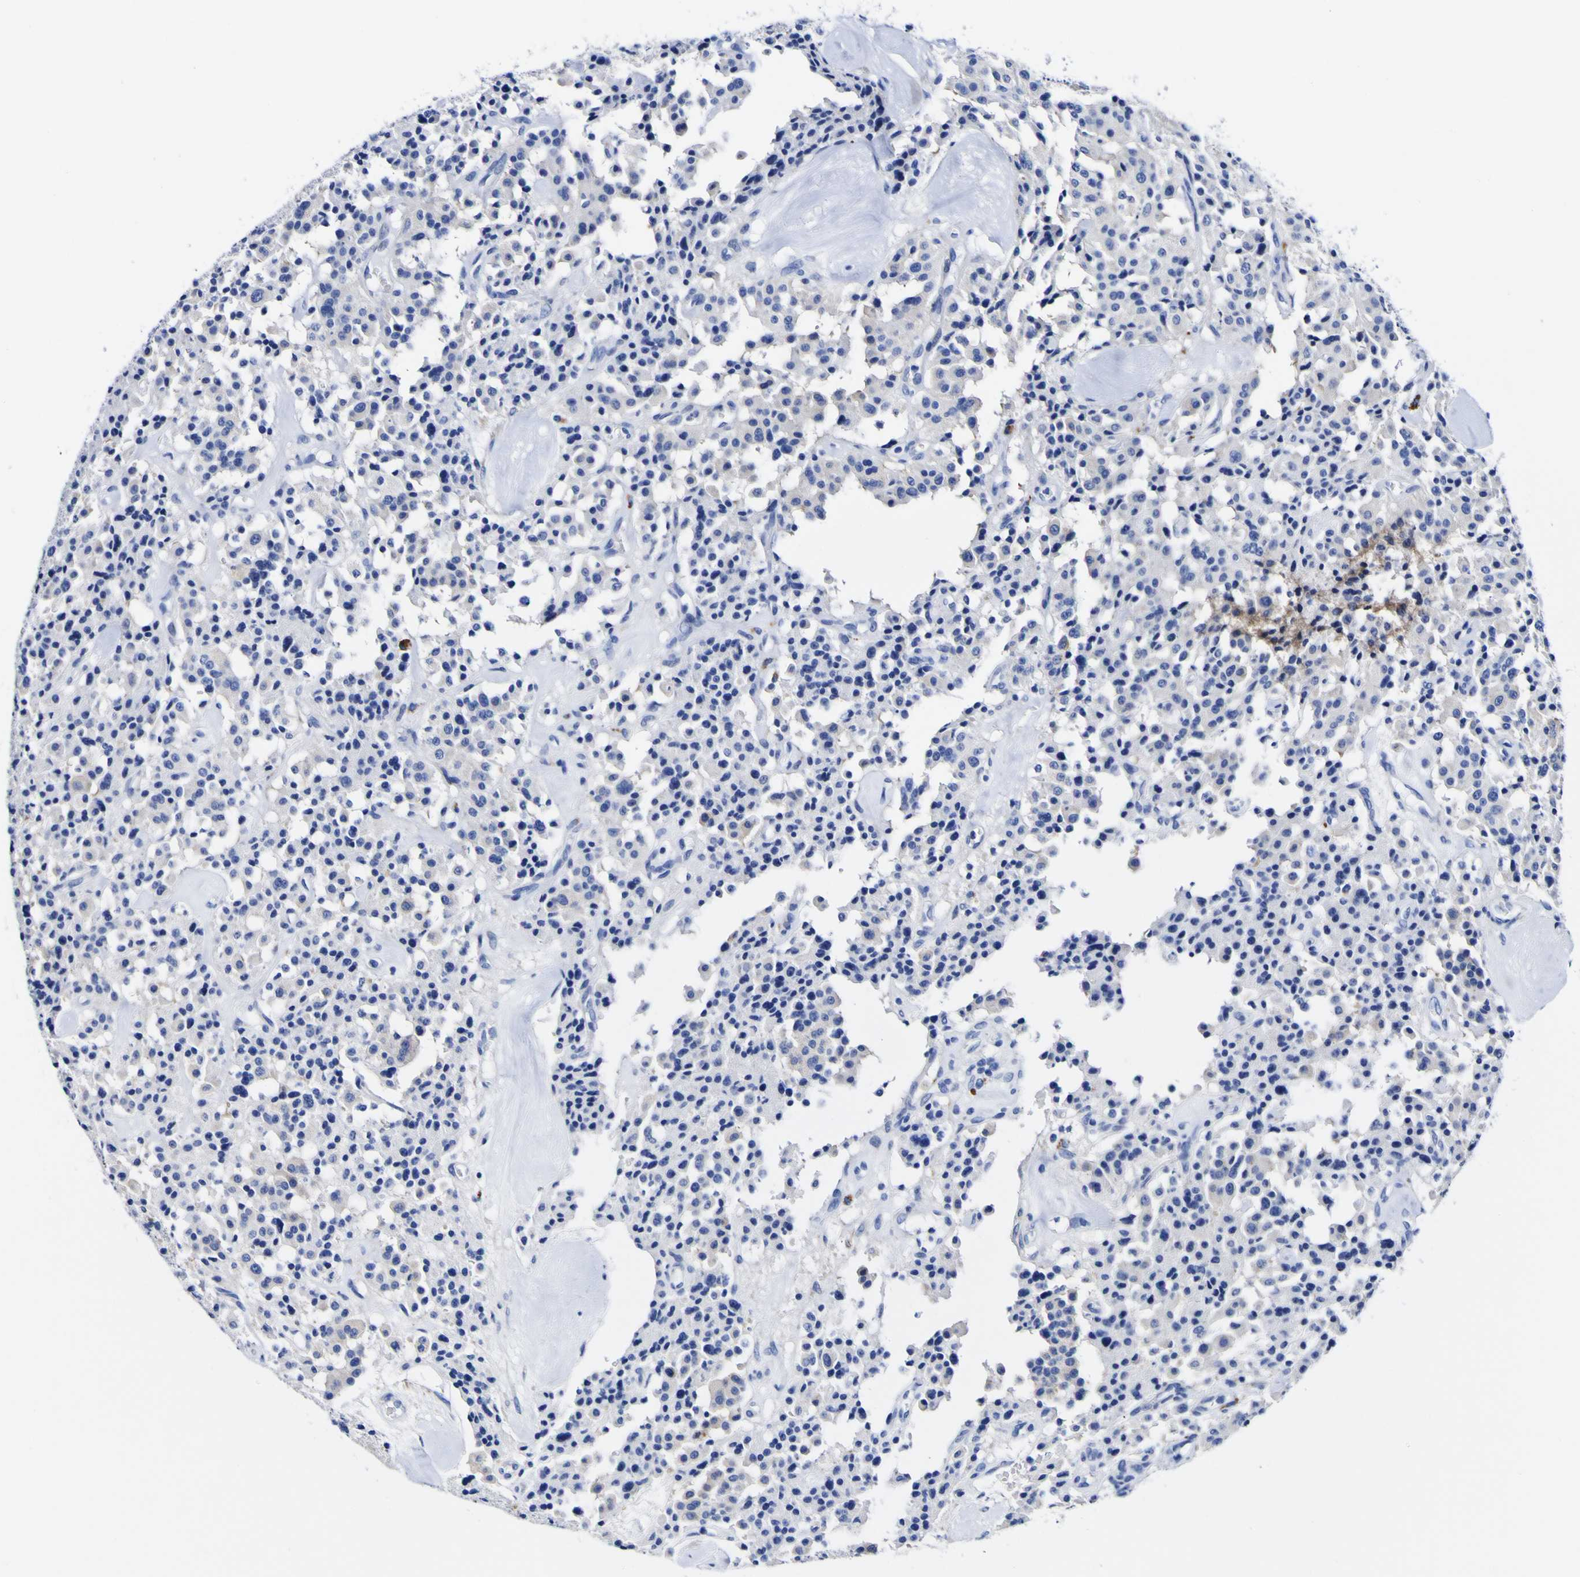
{"staining": {"intensity": "negative", "quantity": "none", "location": "none"}, "tissue": "carcinoid", "cell_type": "Tumor cells", "image_type": "cancer", "snomed": [{"axis": "morphology", "description": "Carcinoid, malignant, NOS"}, {"axis": "topography", "description": "Lung"}], "caption": "Photomicrograph shows no protein staining in tumor cells of carcinoid tissue.", "gene": "HLA-DQA1", "patient": {"sex": "male", "age": 30}}